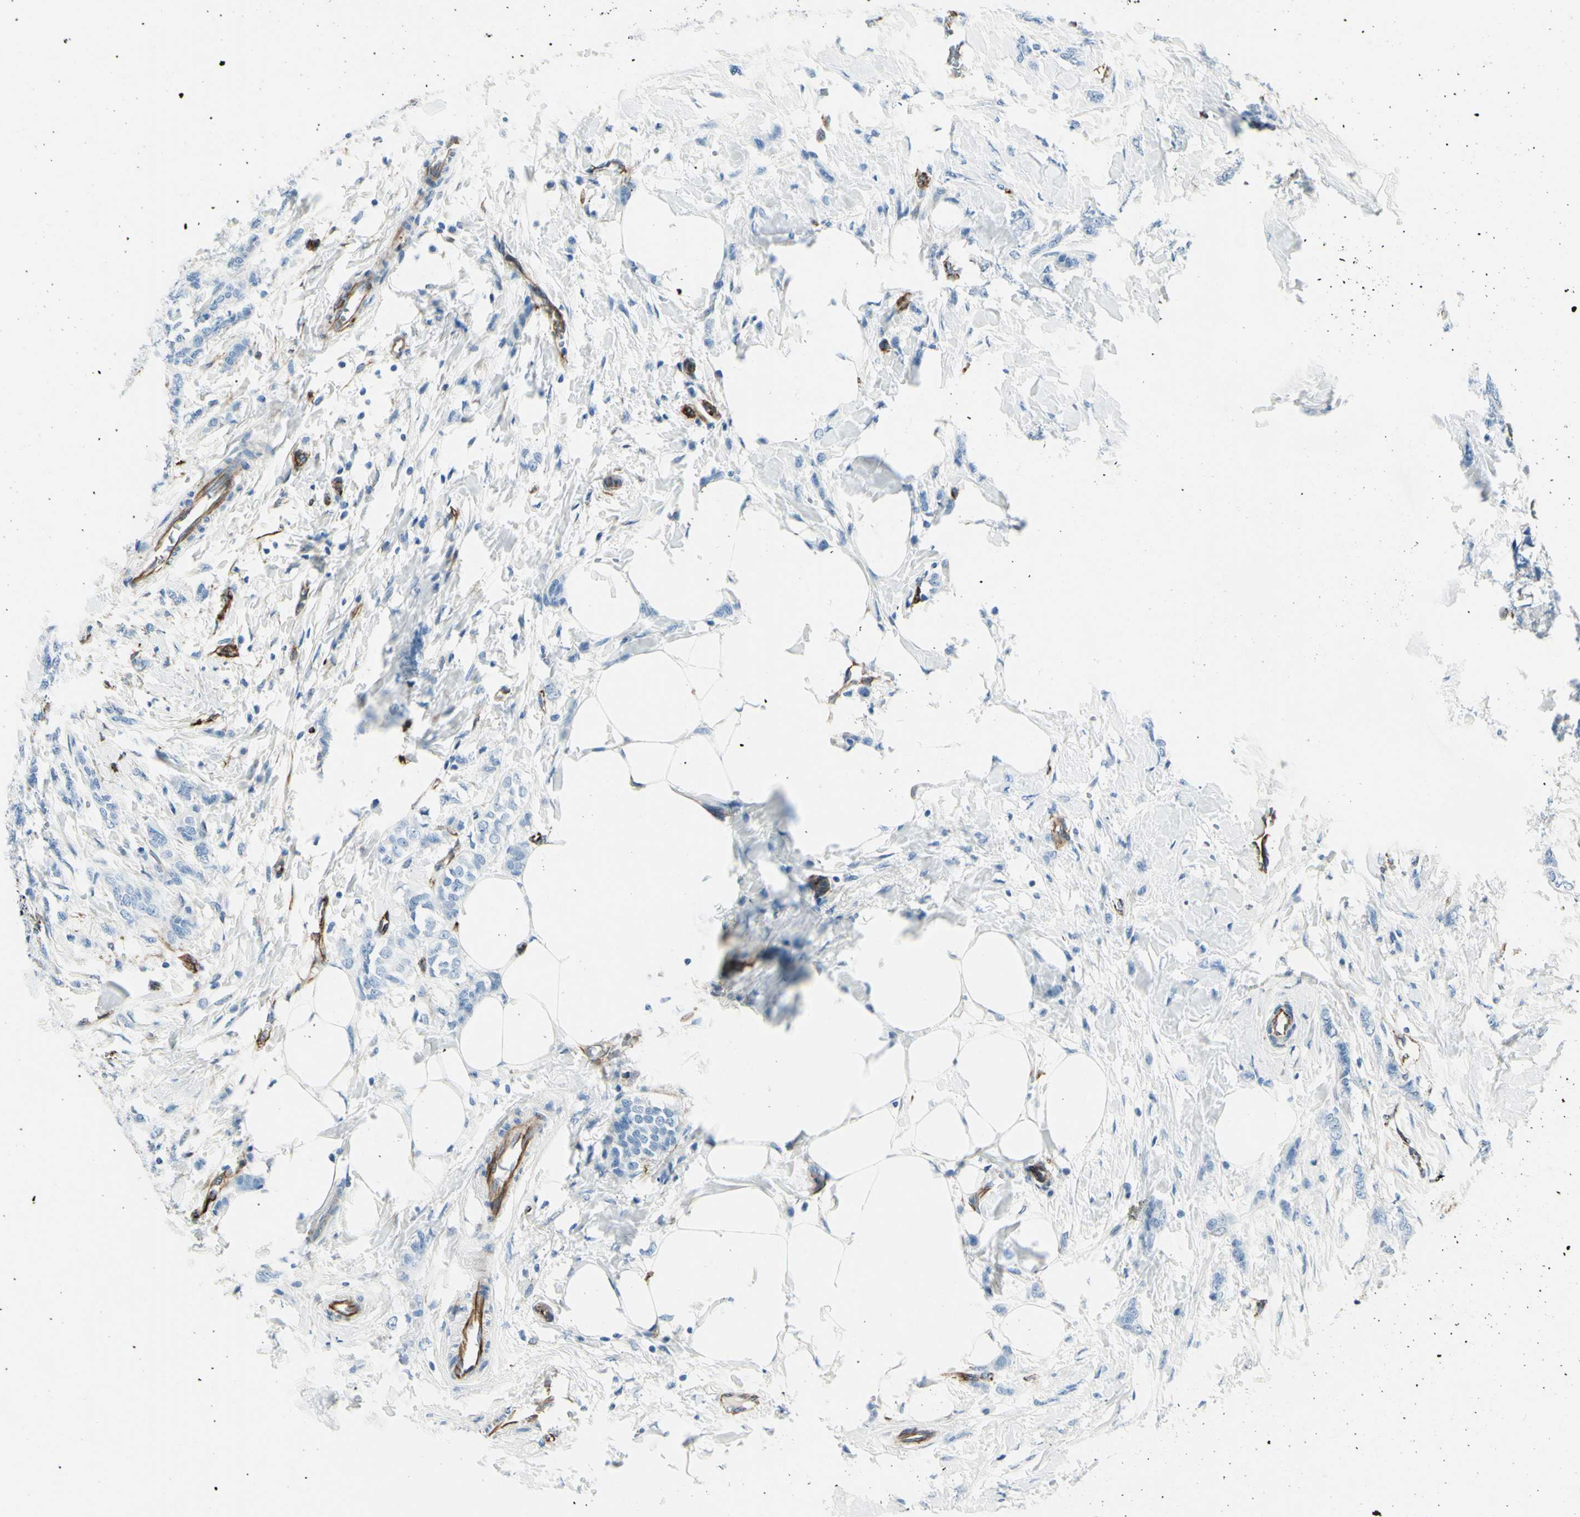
{"staining": {"intensity": "negative", "quantity": "none", "location": "none"}, "tissue": "breast cancer", "cell_type": "Tumor cells", "image_type": "cancer", "snomed": [{"axis": "morphology", "description": "Lobular carcinoma, in situ"}, {"axis": "morphology", "description": "Lobular carcinoma"}, {"axis": "topography", "description": "Breast"}], "caption": "Tumor cells are negative for protein expression in human lobular carcinoma (breast). (DAB immunohistochemistry visualized using brightfield microscopy, high magnification).", "gene": "PTH2R", "patient": {"sex": "female", "age": 41}}